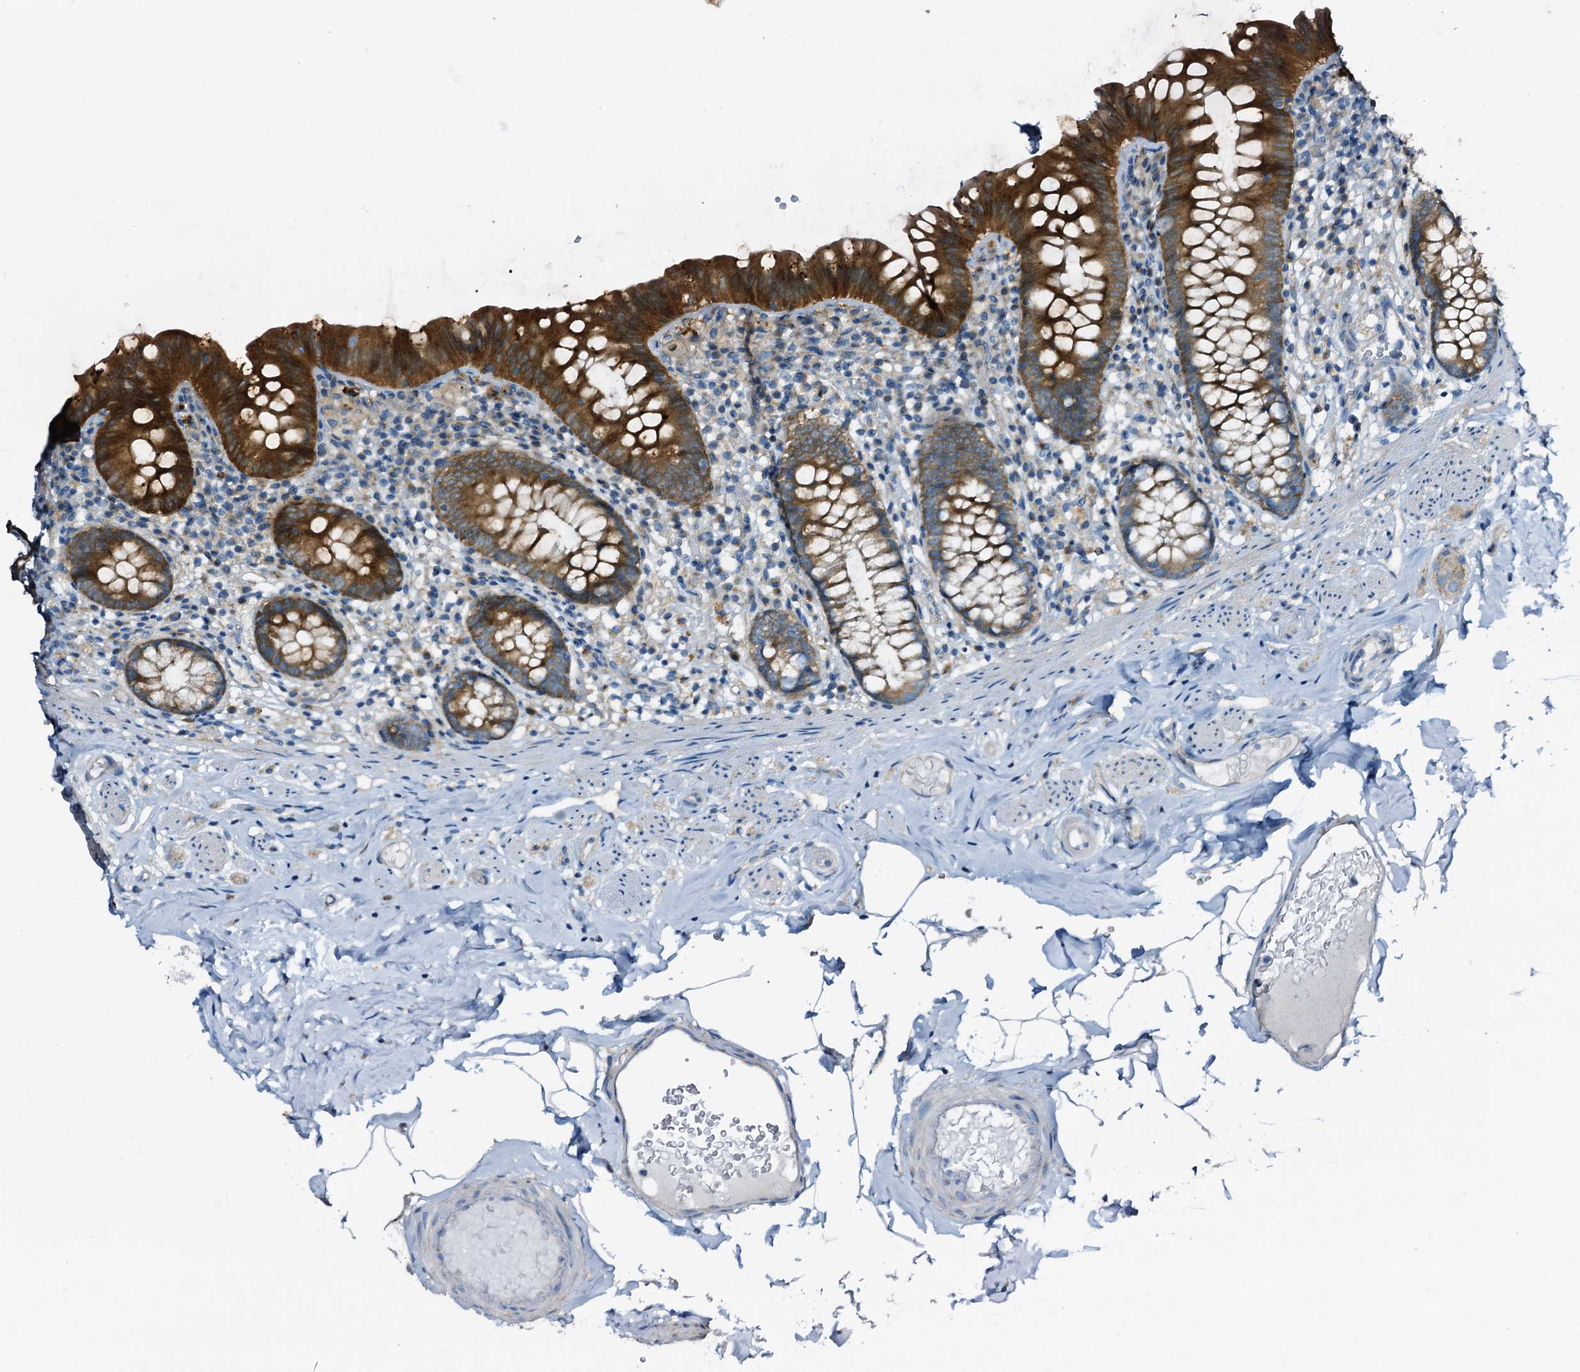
{"staining": {"intensity": "strong", "quantity": ">75%", "location": "cytoplasmic/membranous"}, "tissue": "appendix", "cell_type": "Glandular cells", "image_type": "normal", "snomed": [{"axis": "morphology", "description": "Normal tissue, NOS"}, {"axis": "topography", "description": "Appendix"}], "caption": "Immunohistochemistry (IHC) of unremarkable appendix demonstrates high levels of strong cytoplasmic/membranous staining in about >75% of glandular cells.", "gene": "STARD13", "patient": {"sex": "male", "age": 55}}